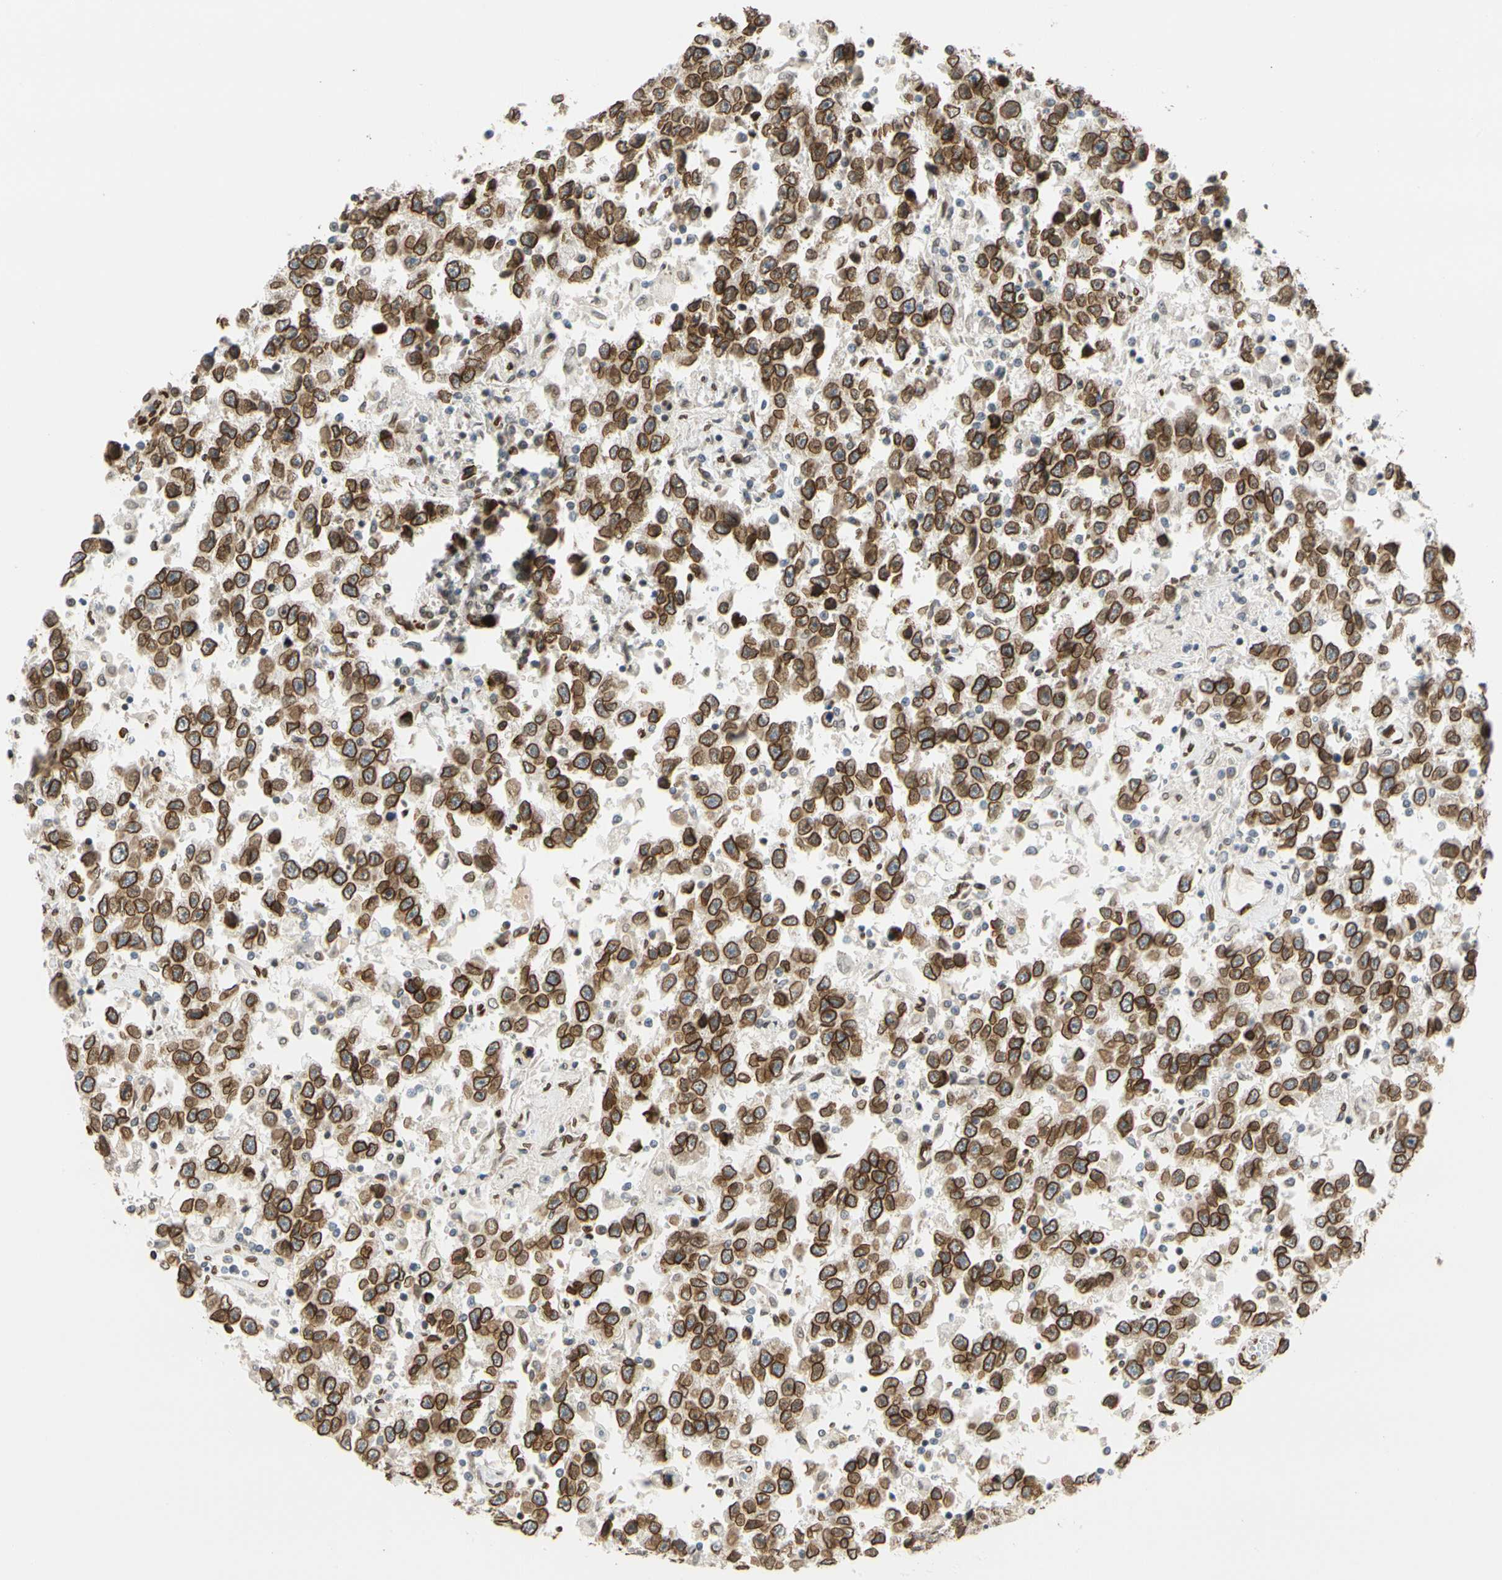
{"staining": {"intensity": "strong", "quantity": ">75%", "location": "cytoplasmic/membranous,nuclear"}, "tissue": "testis cancer", "cell_type": "Tumor cells", "image_type": "cancer", "snomed": [{"axis": "morphology", "description": "Seminoma, NOS"}, {"axis": "topography", "description": "Testis"}], "caption": "Protein staining shows strong cytoplasmic/membranous and nuclear expression in approximately >75% of tumor cells in testis seminoma. (DAB (3,3'-diaminobenzidine) IHC, brown staining for protein, blue staining for nuclei).", "gene": "SUN1", "patient": {"sex": "male", "age": 41}}